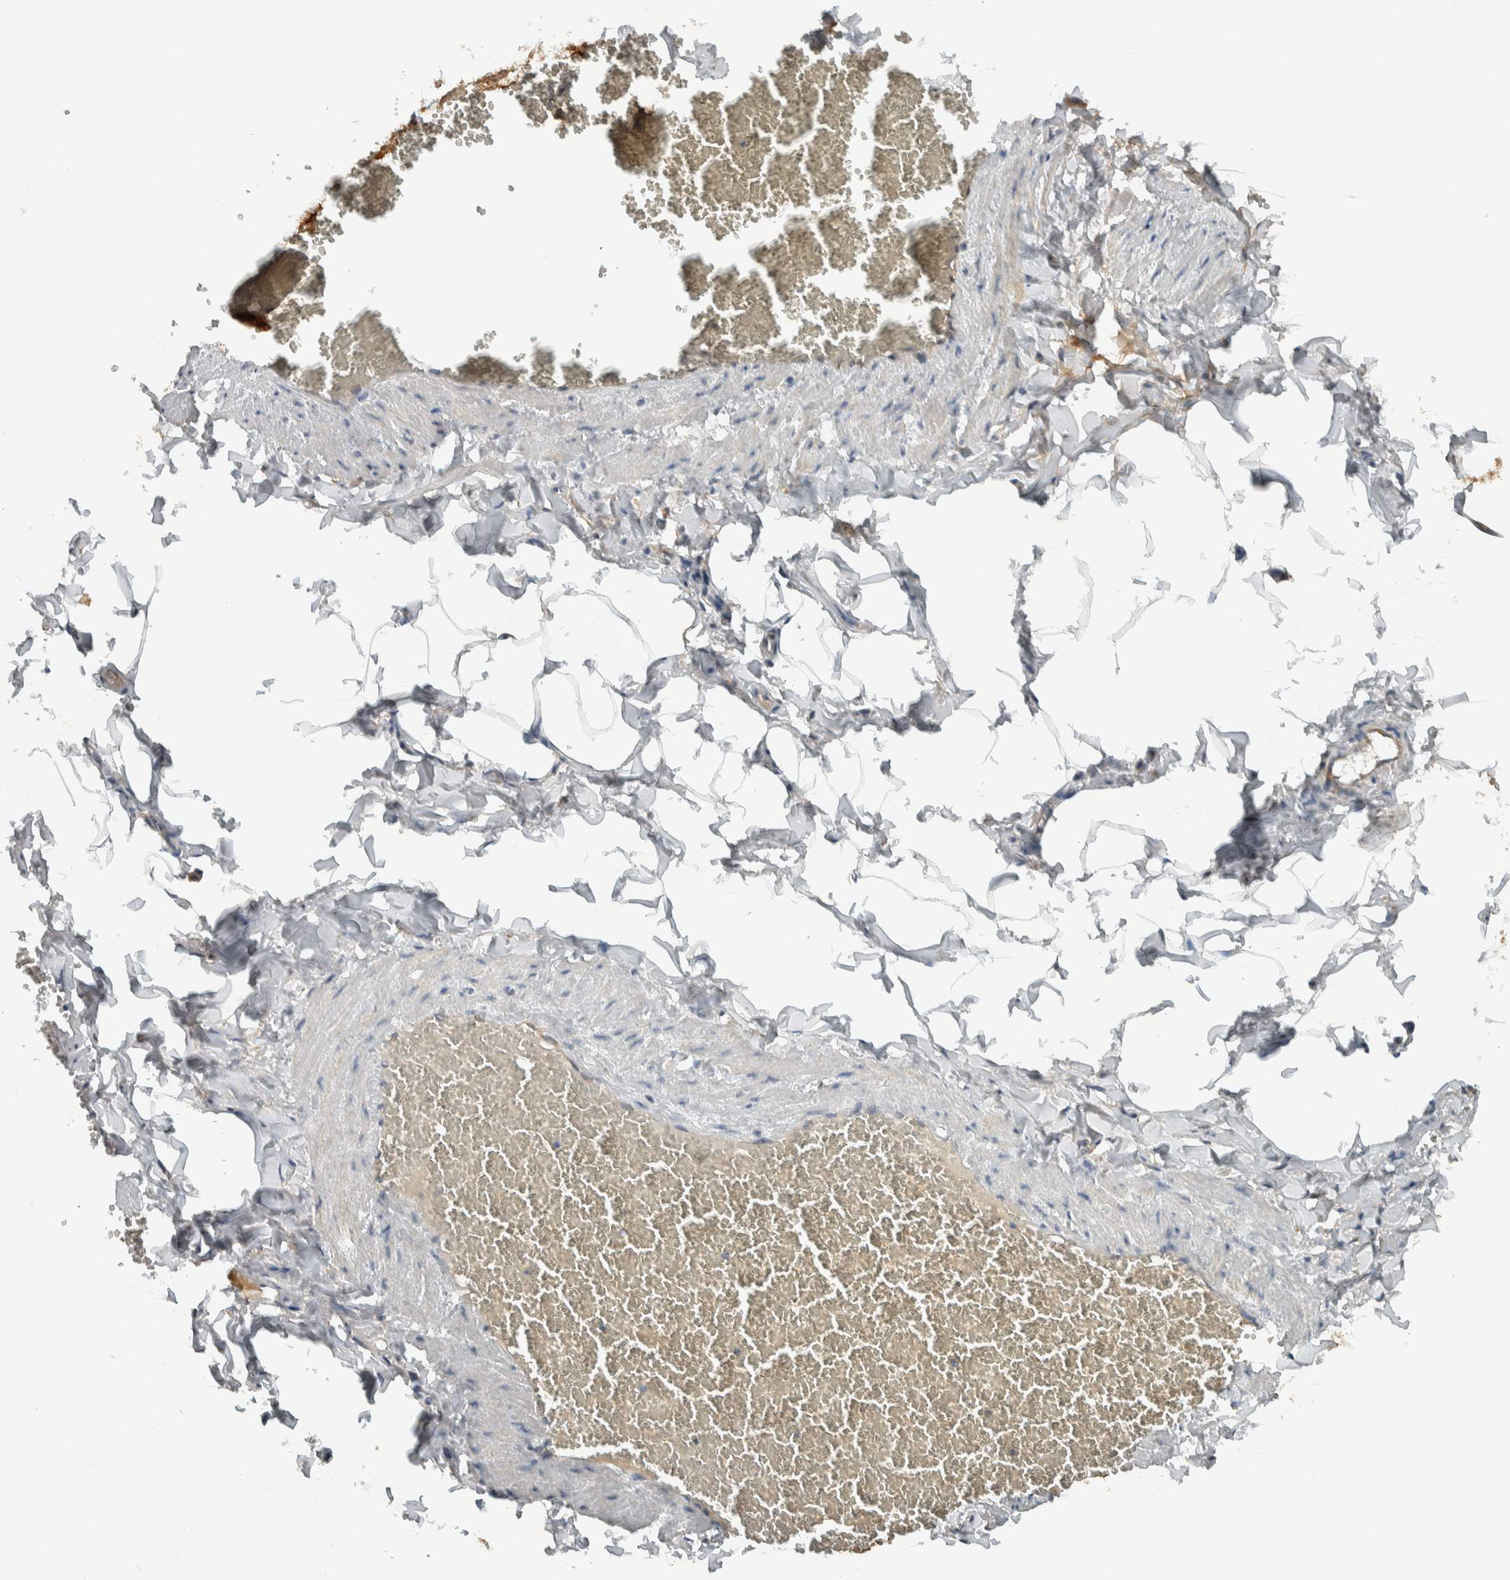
{"staining": {"intensity": "negative", "quantity": "none", "location": "none"}, "tissue": "adipose tissue", "cell_type": "Adipocytes", "image_type": "normal", "snomed": [{"axis": "morphology", "description": "Normal tissue, NOS"}, {"axis": "topography", "description": "Vascular tissue"}], "caption": "A high-resolution photomicrograph shows immunohistochemistry staining of normal adipose tissue, which shows no significant positivity in adipocytes.", "gene": "ARMC7", "patient": {"sex": "male", "age": 41}}